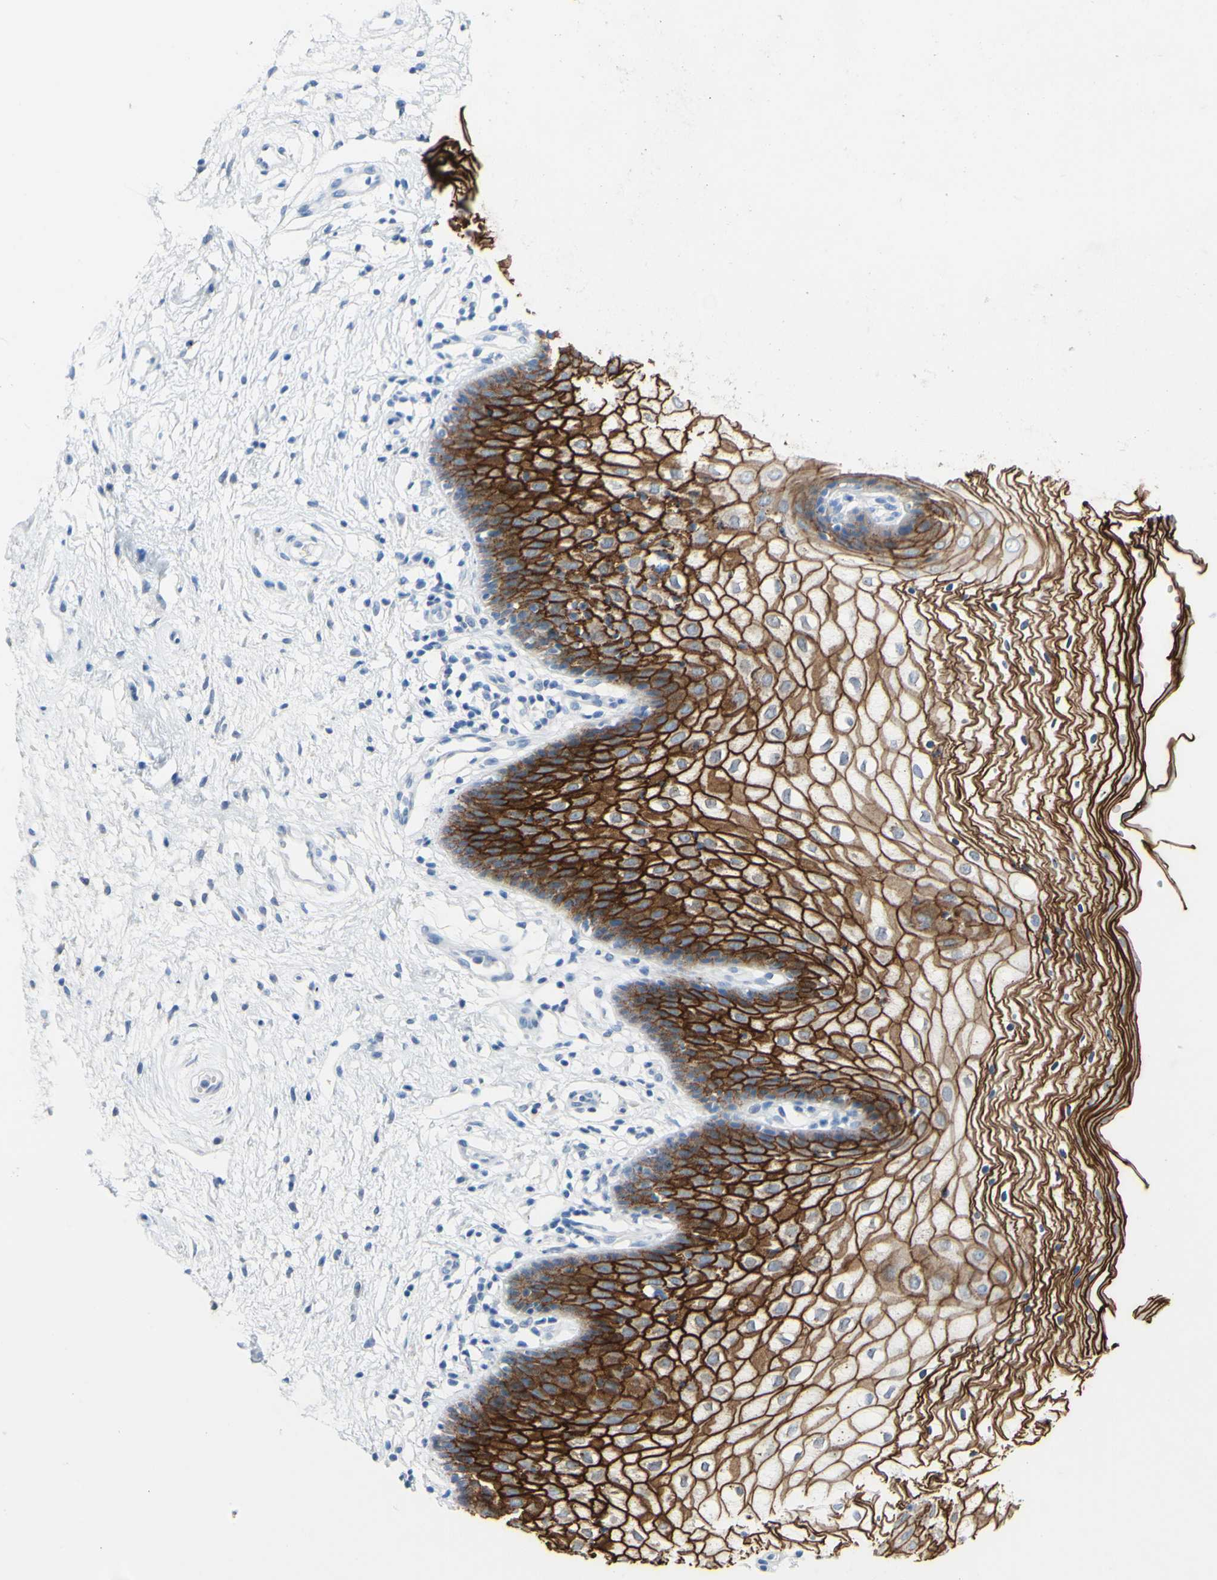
{"staining": {"intensity": "strong", "quantity": ">75%", "location": "cytoplasmic/membranous"}, "tissue": "vagina", "cell_type": "Squamous epithelial cells", "image_type": "normal", "snomed": [{"axis": "morphology", "description": "Normal tissue, NOS"}, {"axis": "topography", "description": "Vagina"}], "caption": "Immunohistochemical staining of normal human vagina displays strong cytoplasmic/membranous protein staining in approximately >75% of squamous epithelial cells.", "gene": "DSC2", "patient": {"sex": "female", "age": 34}}